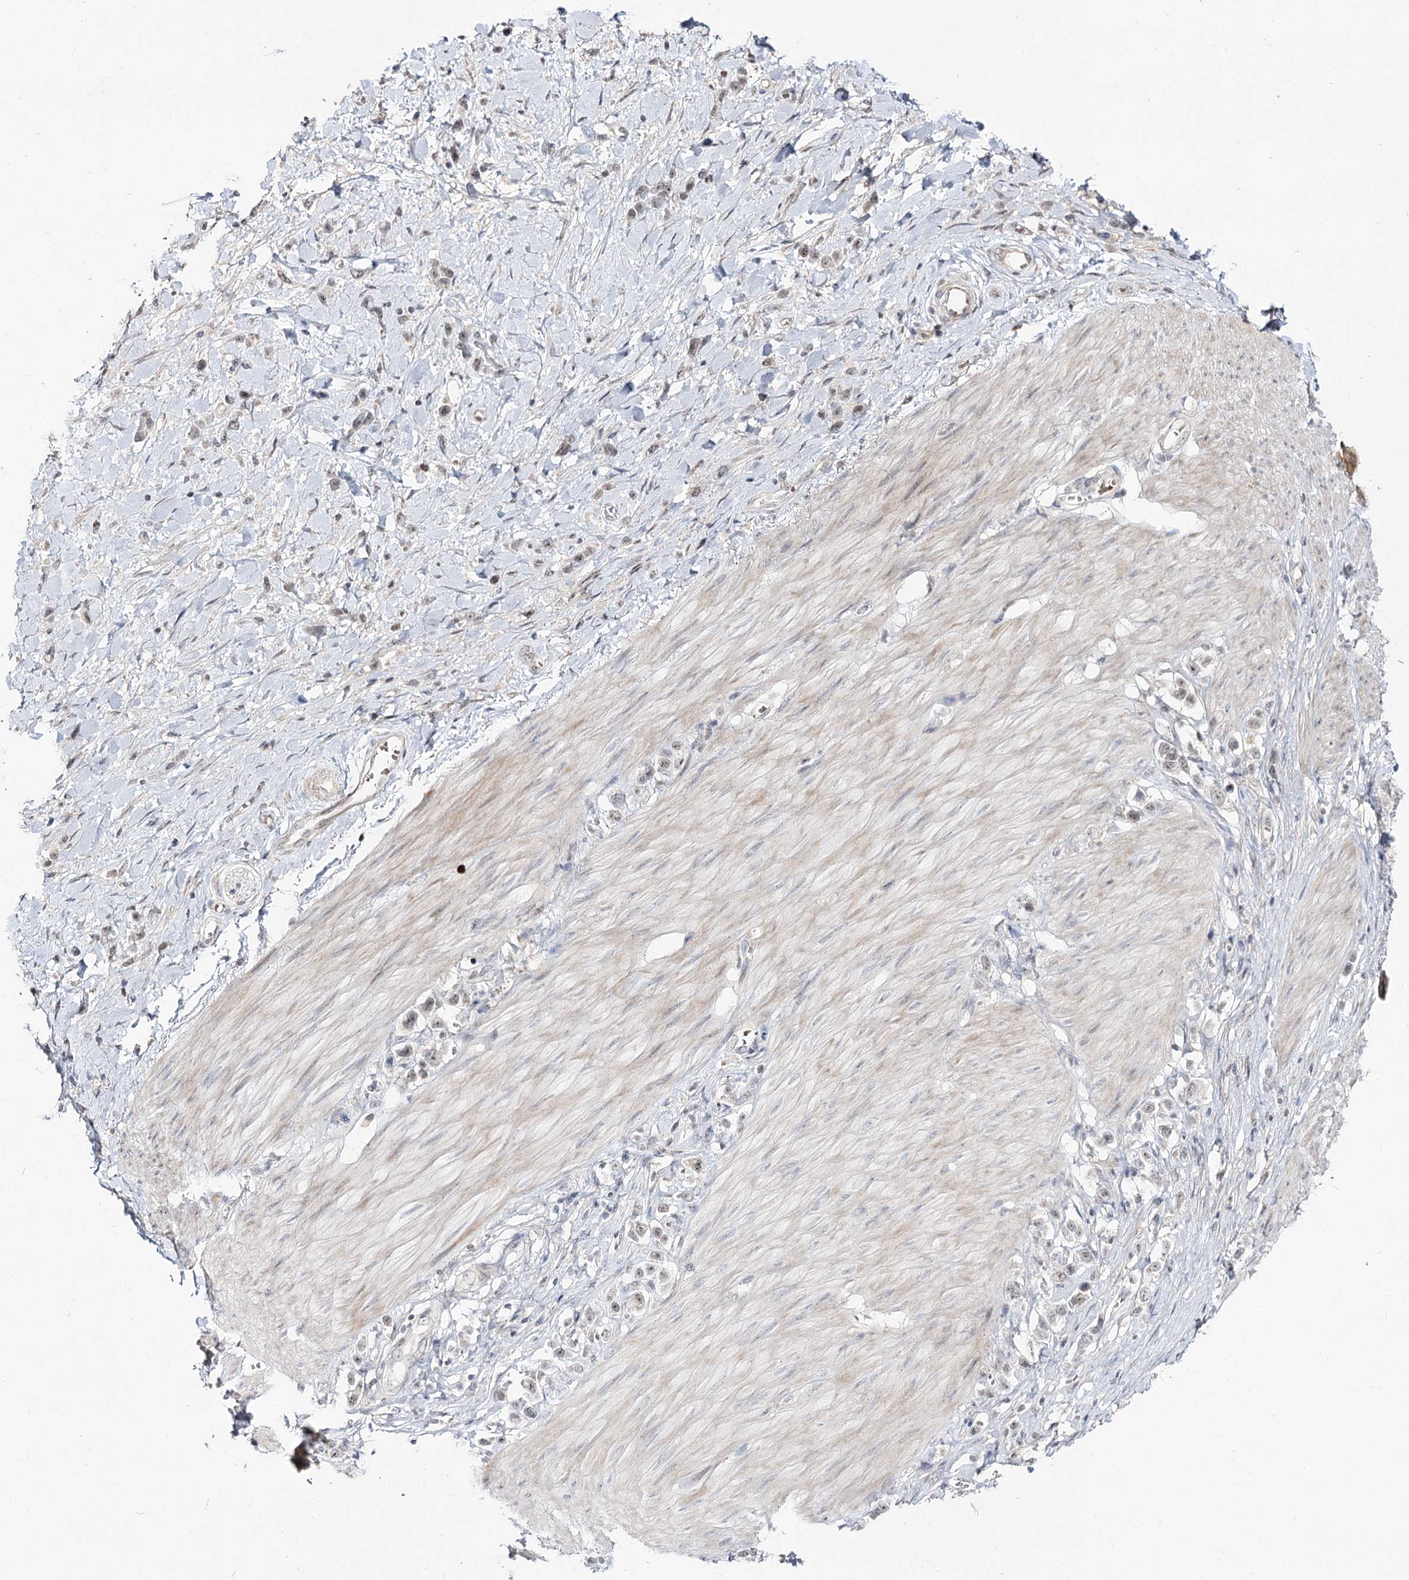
{"staining": {"intensity": "weak", "quantity": "<25%", "location": "nuclear"}, "tissue": "stomach cancer", "cell_type": "Tumor cells", "image_type": "cancer", "snomed": [{"axis": "morphology", "description": "Normal tissue, NOS"}, {"axis": "morphology", "description": "Adenocarcinoma, NOS"}, {"axis": "topography", "description": "Stomach, upper"}, {"axis": "topography", "description": "Stomach"}], "caption": "Immunohistochemistry (IHC) of human adenocarcinoma (stomach) displays no positivity in tumor cells.", "gene": "RRP9", "patient": {"sex": "female", "age": 65}}